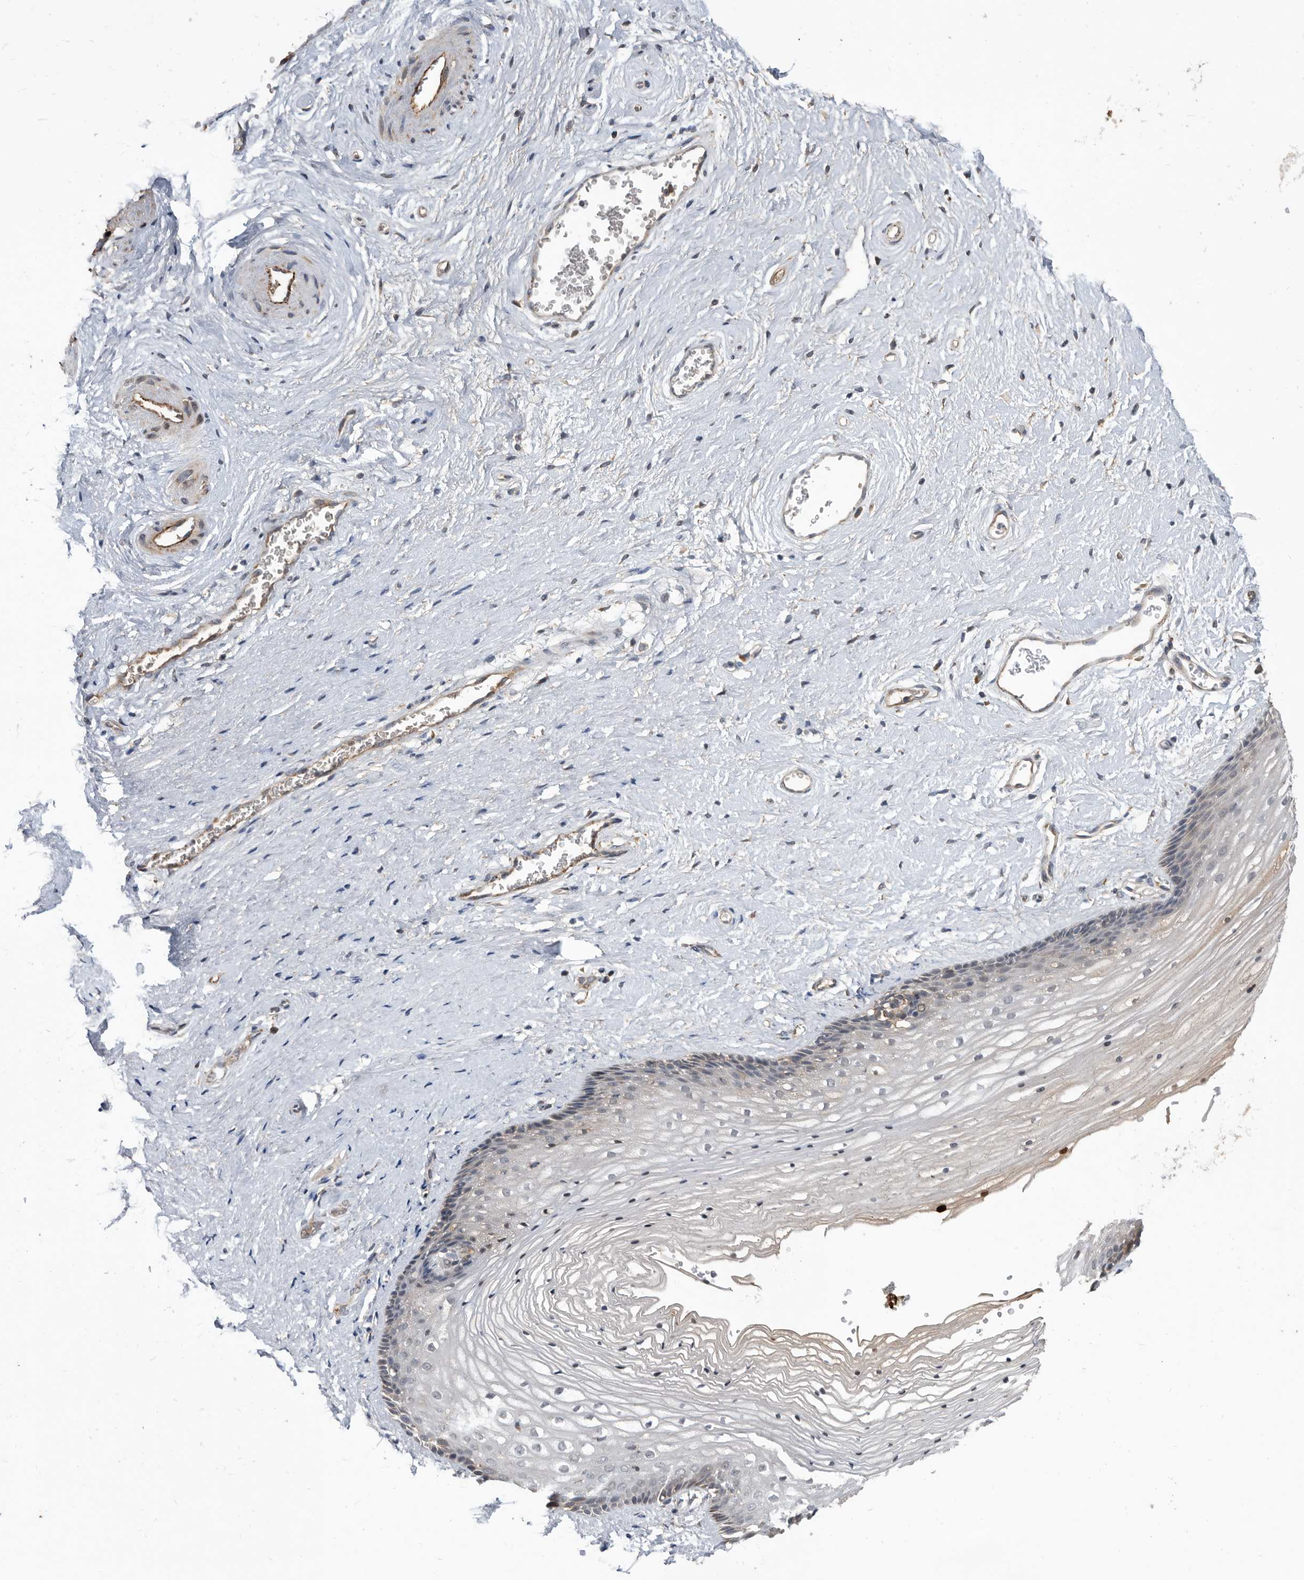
{"staining": {"intensity": "weak", "quantity": "<25%", "location": "cytoplasmic/membranous"}, "tissue": "vagina", "cell_type": "Squamous epithelial cells", "image_type": "normal", "snomed": [{"axis": "morphology", "description": "Normal tissue, NOS"}, {"axis": "topography", "description": "Vagina"}], "caption": "The photomicrograph displays no significant positivity in squamous epithelial cells of vagina. (Stains: DAB (3,3'-diaminobenzidine) IHC with hematoxylin counter stain, Microscopy: brightfield microscopy at high magnification).", "gene": "PI15", "patient": {"sex": "female", "age": 46}}